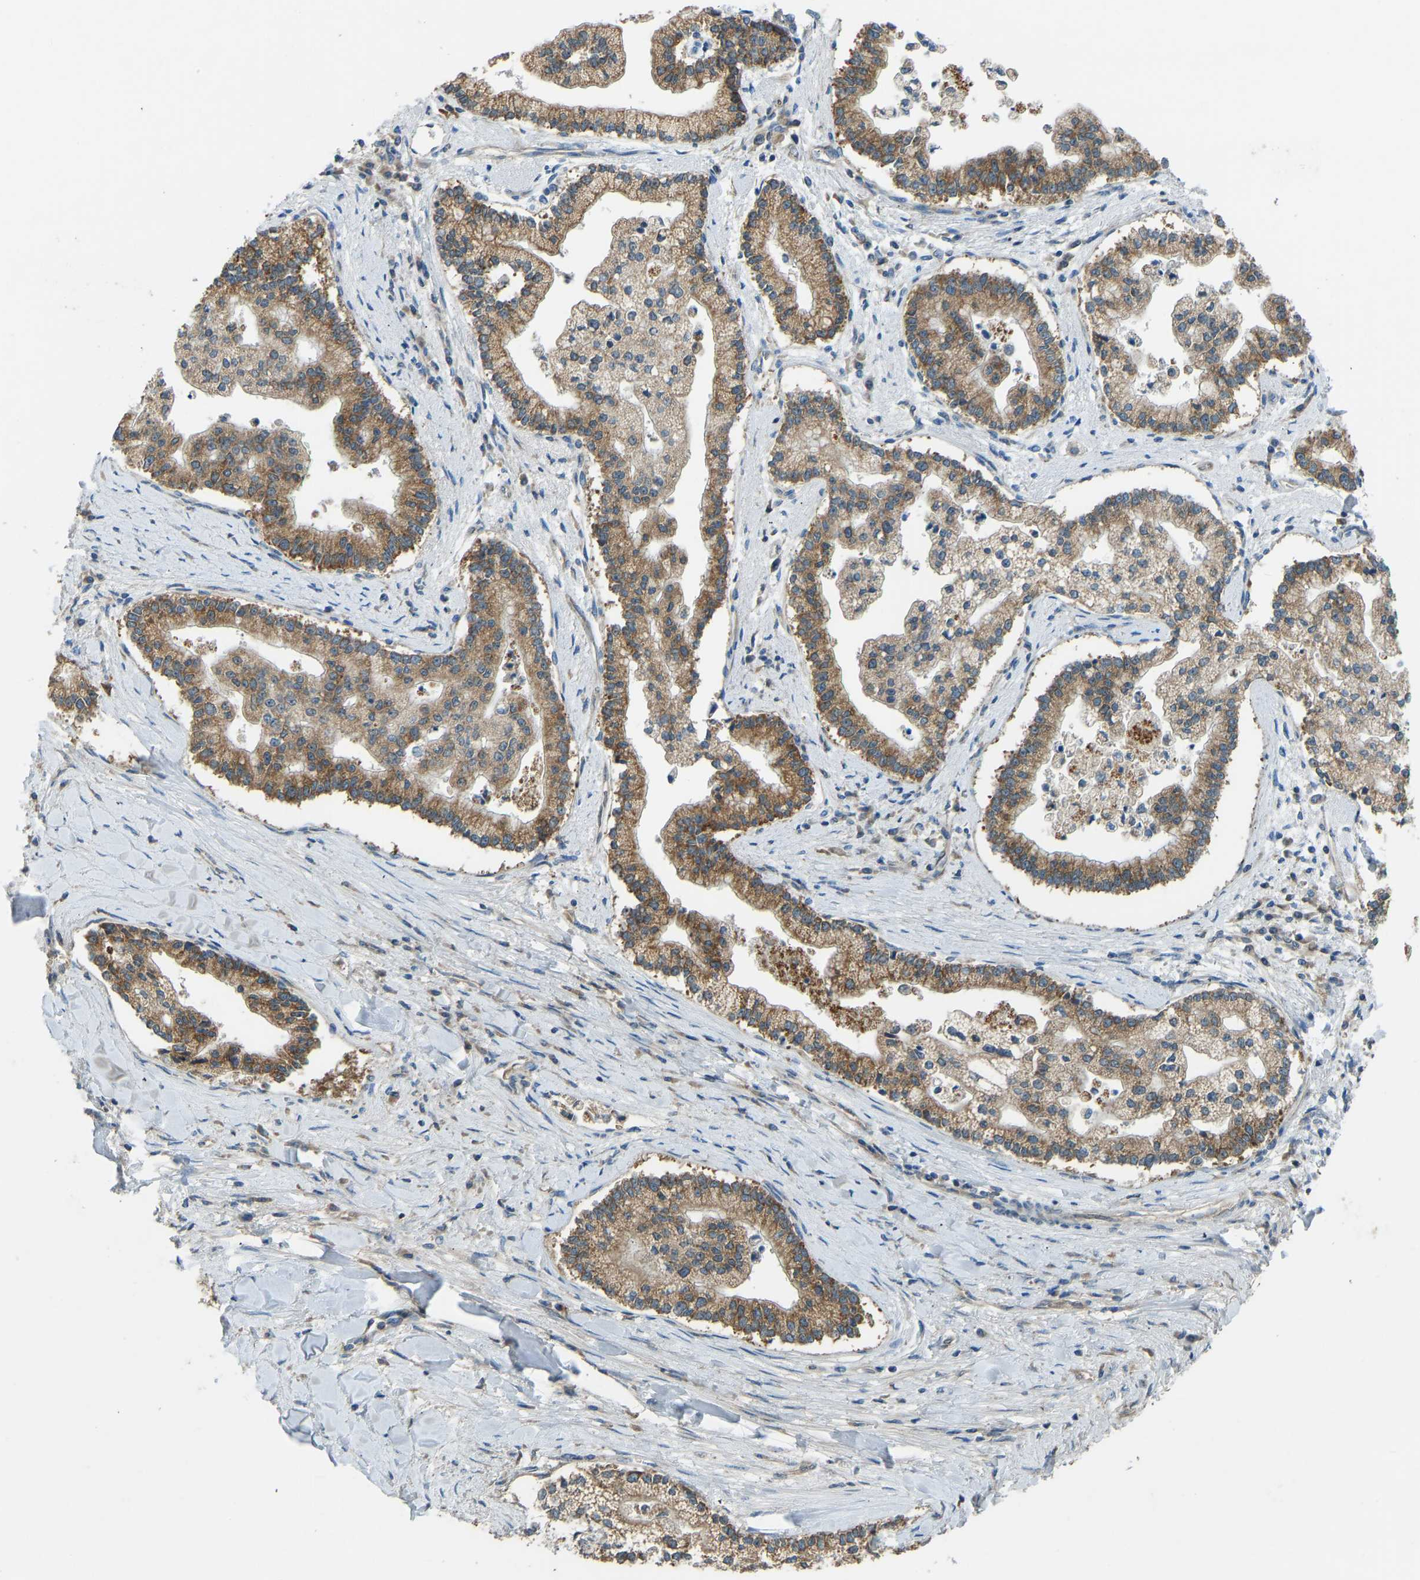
{"staining": {"intensity": "moderate", "quantity": ">75%", "location": "cytoplasmic/membranous"}, "tissue": "liver cancer", "cell_type": "Tumor cells", "image_type": "cancer", "snomed": [{"axis": "morphology", "description": "Cholangiocarcinoma"}, {"axis": "topography", "description": "Liver"}], "caption": "Human liver cholangiocarcinoma stained for a protein (brown) reveals moderate cytoplasmic/membranous positive staining in approximately >75% of tumor cells.", "gene": "STAU2", "patient": {"sex": "male", "age": 50}}